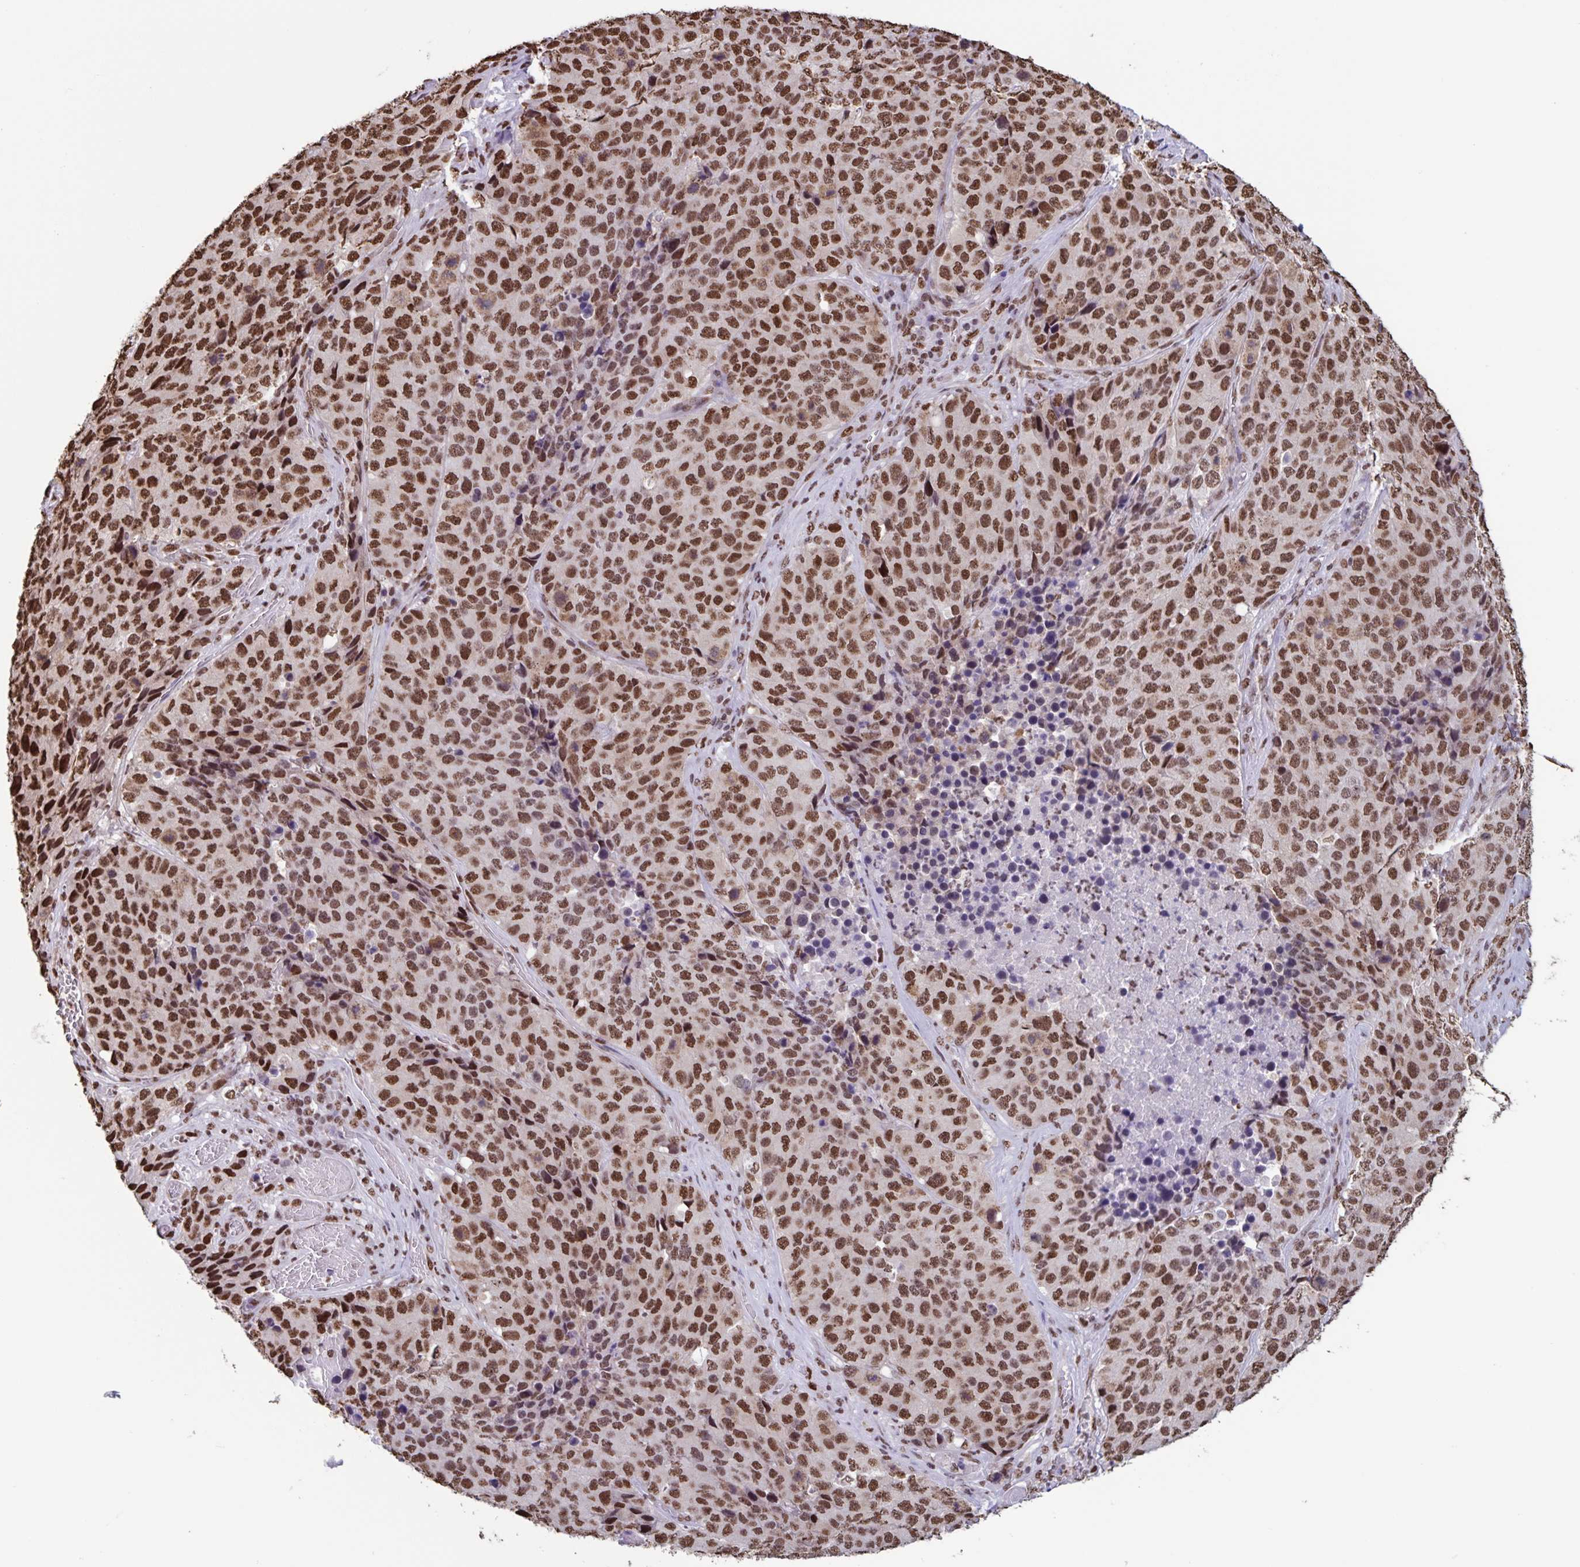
{"staining": {"intensity": "strong", "quantity": ">75%", "location": "nuclear"}, "tissue": "stomach cancer", "cell_type": "Tumor cells", "image_type": "cancer", "snomed": [{"axis": "morphology", "description": "Adenocarcinoma, NOS"}, {"axis": "topography", "description": "Stomach"}], "caption": "Immunohistochemistry histopathology image of neoplastic tissue: stomach adenocarcinoma stained using immunohistochemistry (IHC) shows high levels of strong protein expression localized specifically in the nuclear of tumor cells, appearing as a nuclear brown color.", "gene": "DUT", "patient": {"sex": "male", "age": 71}}